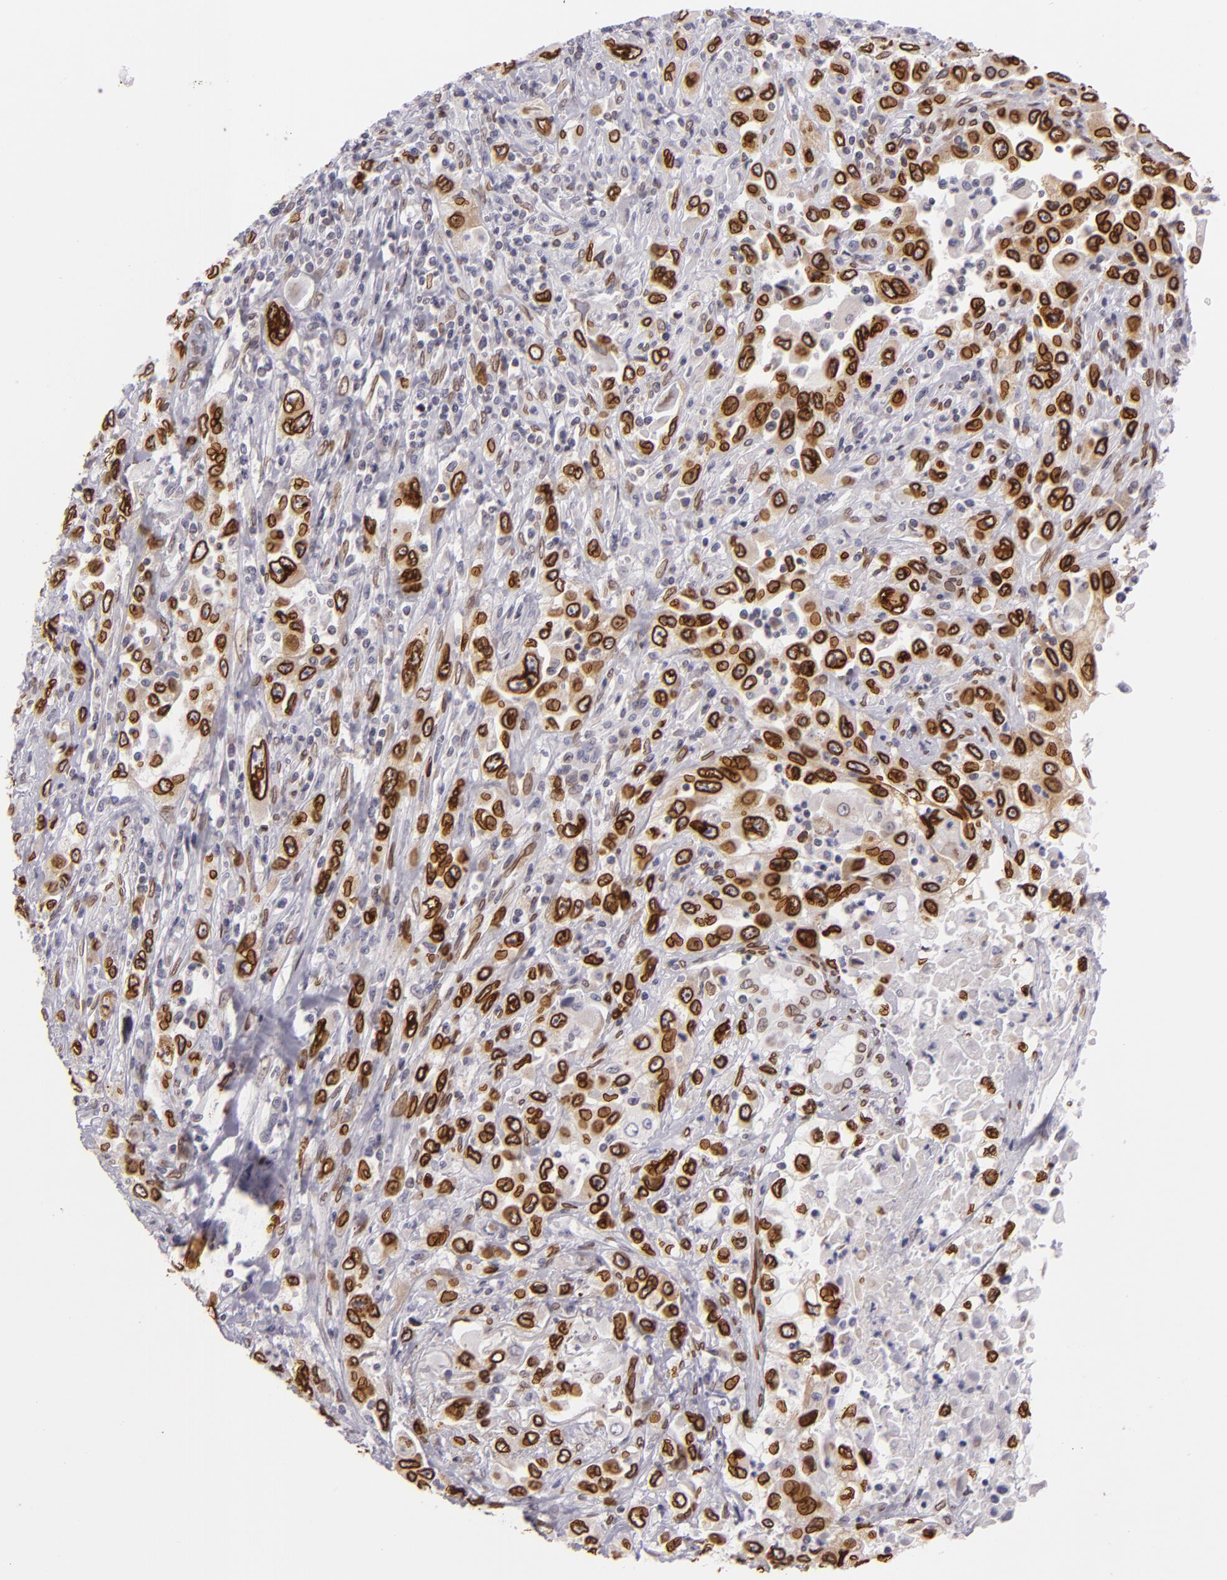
{"staining": {"intensity": "strong", "quantity": ">75%", "location": "nuclear"}, "tissue": "pancreatic cancer", "cell_type": "Tumor cells", "image_type": "cancer", "snomed": [{"axis": "morphology", "description": "Adenocarcinoma, NOS"}, {"axis": "topography", "description": "Pancreas"}], "caption": "Pancreatic cancer stained for a protein (brown) displays strong nuclear positive positivity in approximately >75% of tumor cells.", "gene": "EMD", "patient": {"sex": "male", "age": 70}}